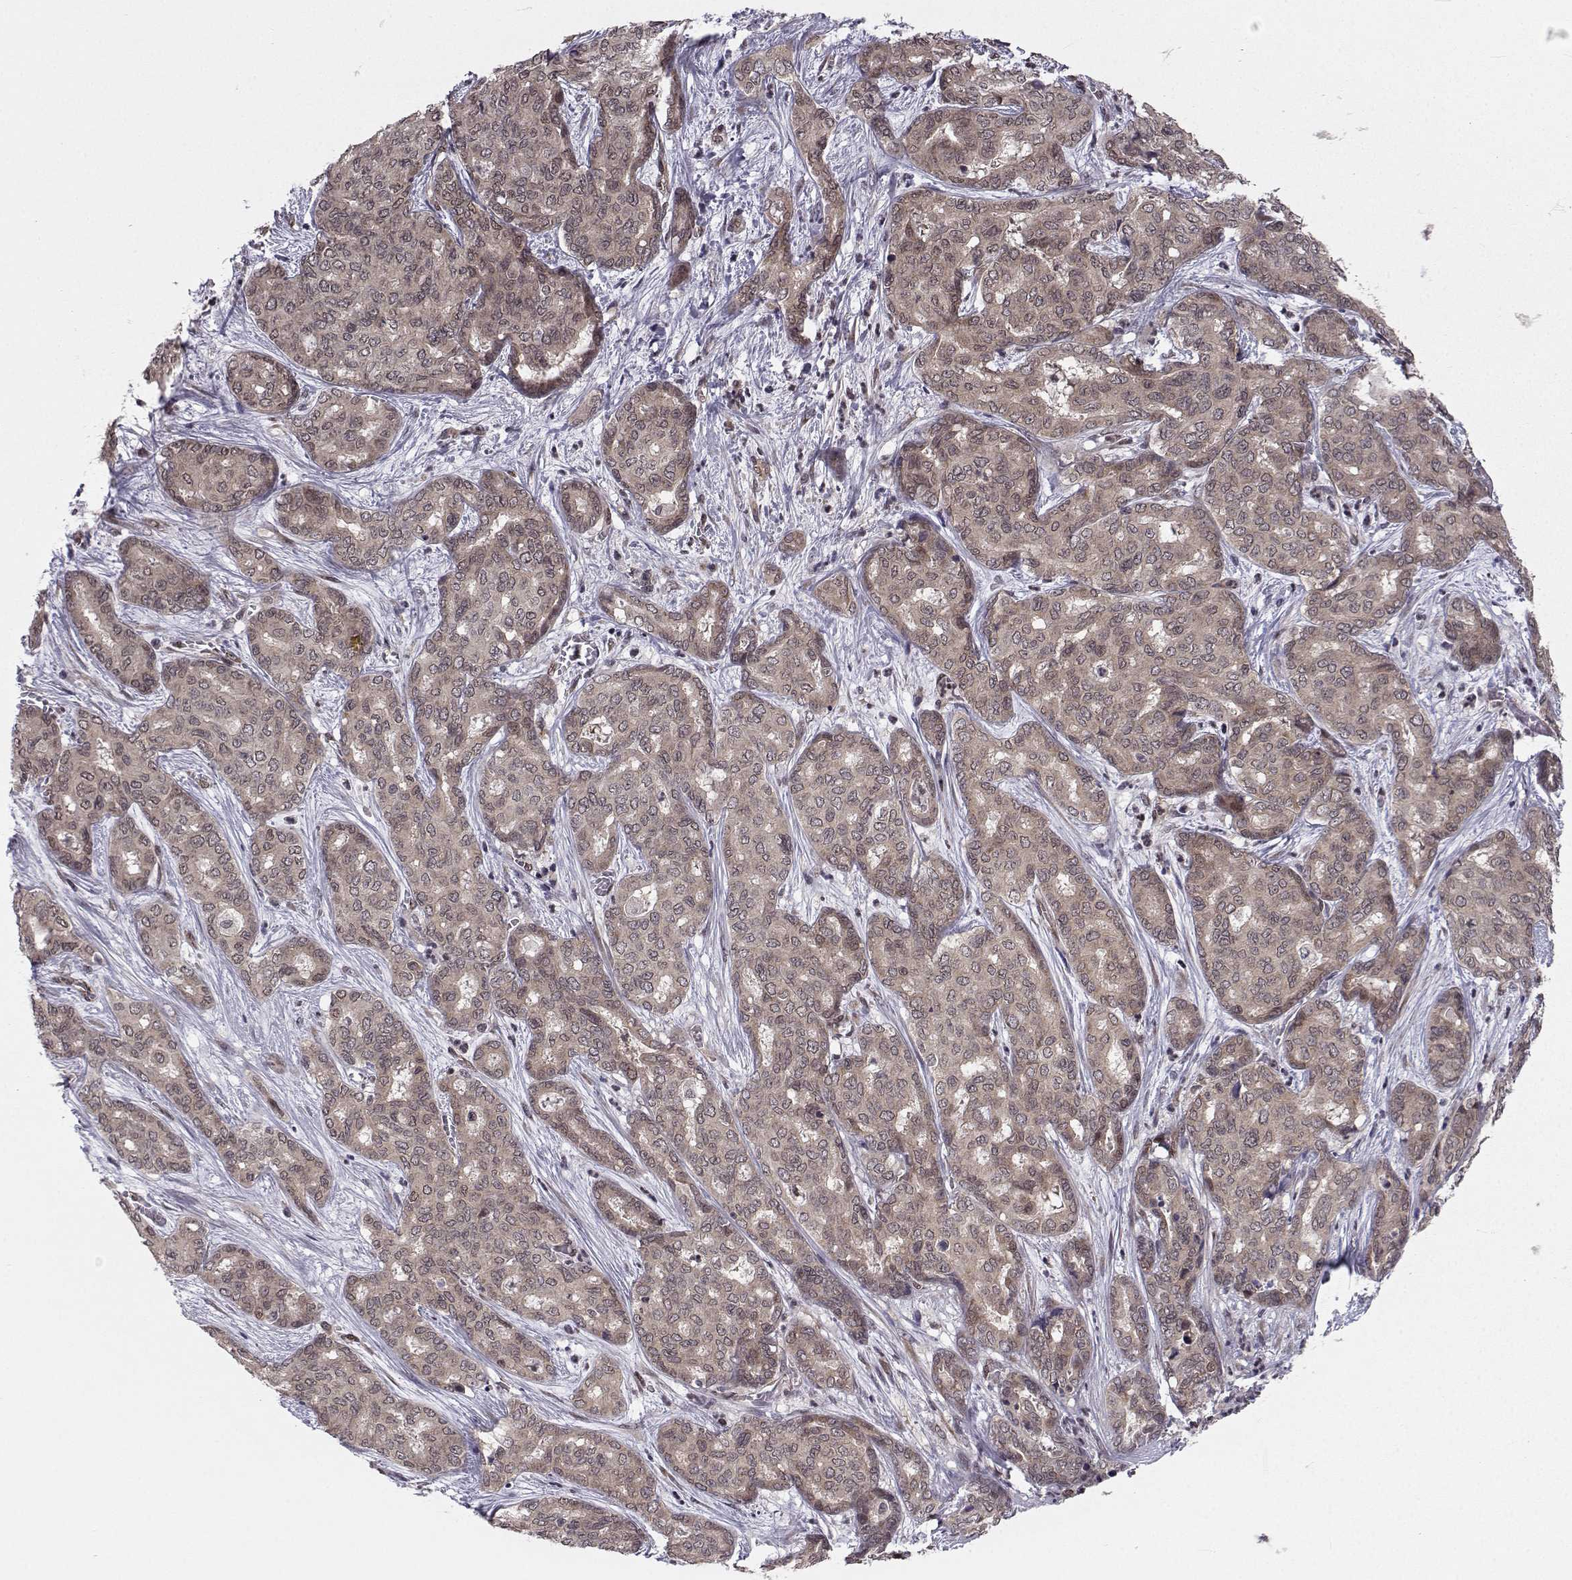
{"staining": {"intensity": "moderate", "quantity": ">75%", "location": "cytoplasmic/membranous"}, "tissue": "liver cancer", "cell_type": "Tumor cells", "image_type": "cancer", "snomed": [{"axis": "morphology", "description": "Cholangiocarcinoma"}, {"axis": "topography", "description": "Liver"}], "caption": "Moderate cytoplasmic/membranous positivity for a protein is appreciated in about >75% of tumor cells of liver cancer (cholangiocarcinoma) using immunohistochemistry (IHC).", "gene": "PKN2", "patient": {"sex": "female", "age": 64}}